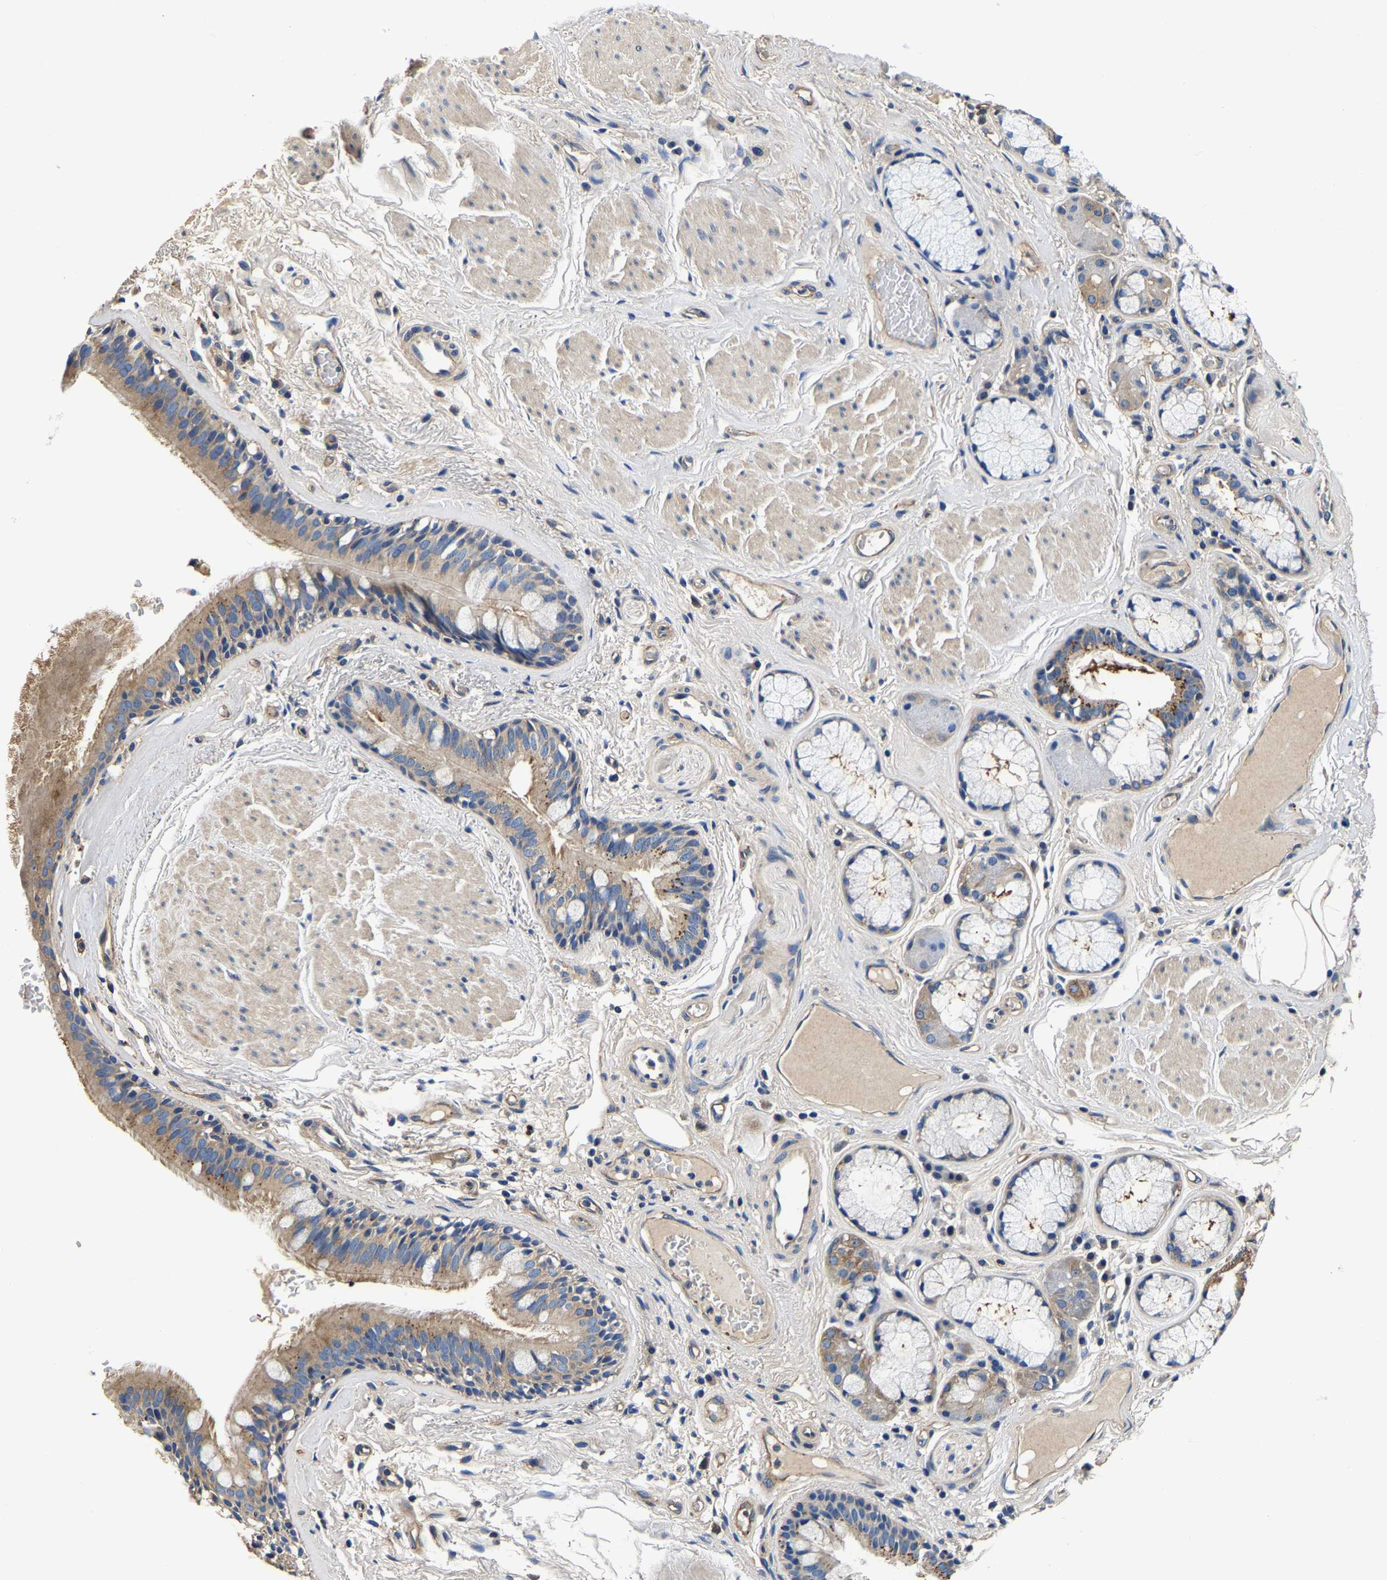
{"staining": {"intensity": "weak", "quantity": ">75%", "location": "cytoplasmic/membranous"}, "tissue": "bronchus", "cell_type": "Respiratory epithelial cells", "image_type": "normal", "snomed": [{"axis": "morphology", "description": "Normal tissue, NOS"}, {"axis": "topography", "description": "Cartilage tissue"}], "caption": "Respiratory epithelial cells show low levels of weak cytoplasmic/membranous expression in approximately >75% of cells in unremarkable human bronchus. Nuclei are stained in blue.", "gene": "SH3GLB1", "patient": {"sex": "female", "age": 63}}